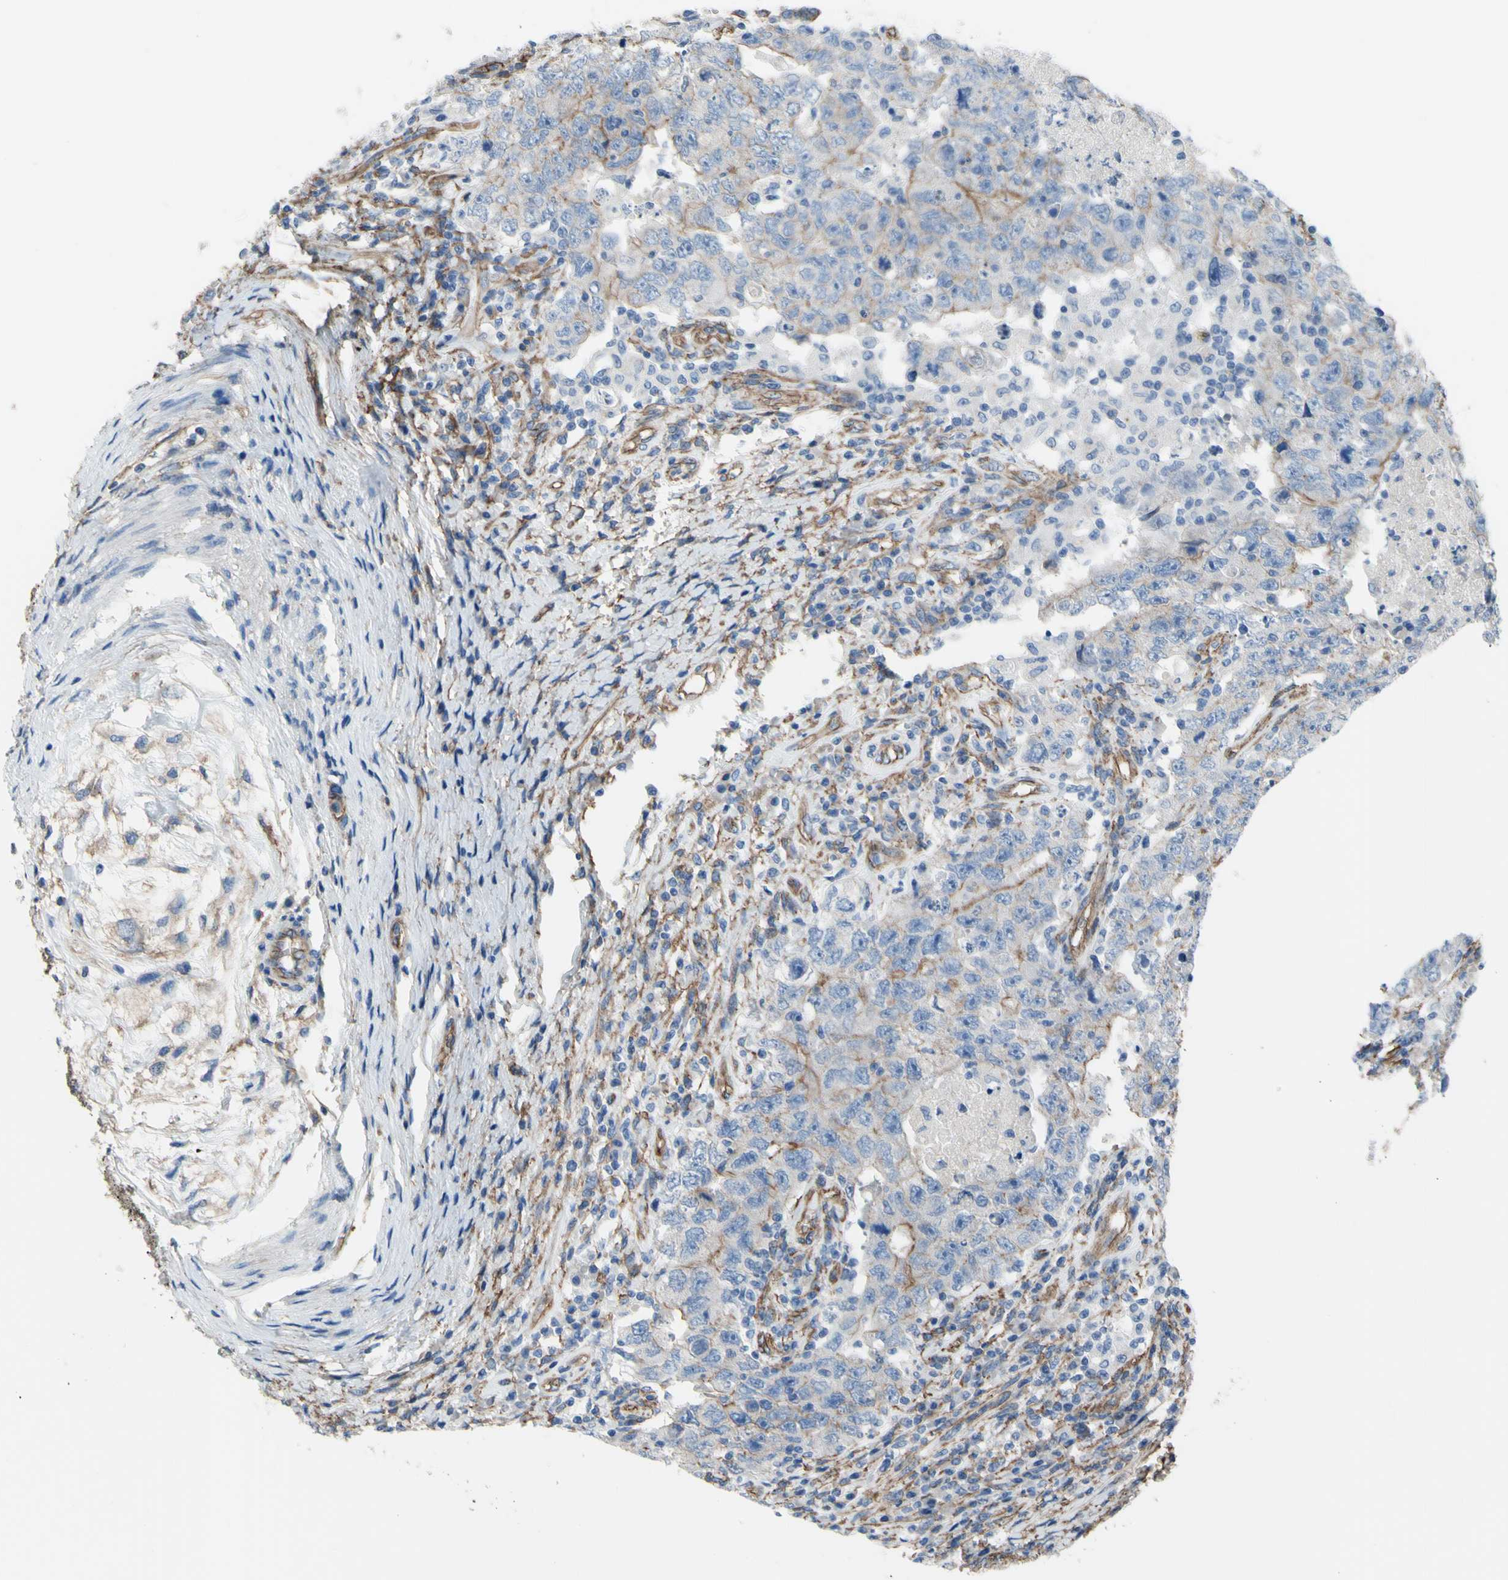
{"staining": {"intensity": "weak", "quantity": ">75%", "location": "cytoplasmic/membranous"}, "tissue": "testis cancer", "cell_type": "Tumor cells", "image_type": "cancer", "snomed": [{"axis": "morphology", "description": "Carcinoma, Embryonal, NOS"}, {"axis": "topography", "description": "Testis"}], "caption": "Immunohistochemical staining of testis cancer (embryonal carcinoma) demonstrates low levels of weak cytoplasmic/membranous protein positivity in approximately >75% of tumor cells.", "gene": "TPBG", "patient": {"sex": "male", "age": 26}}